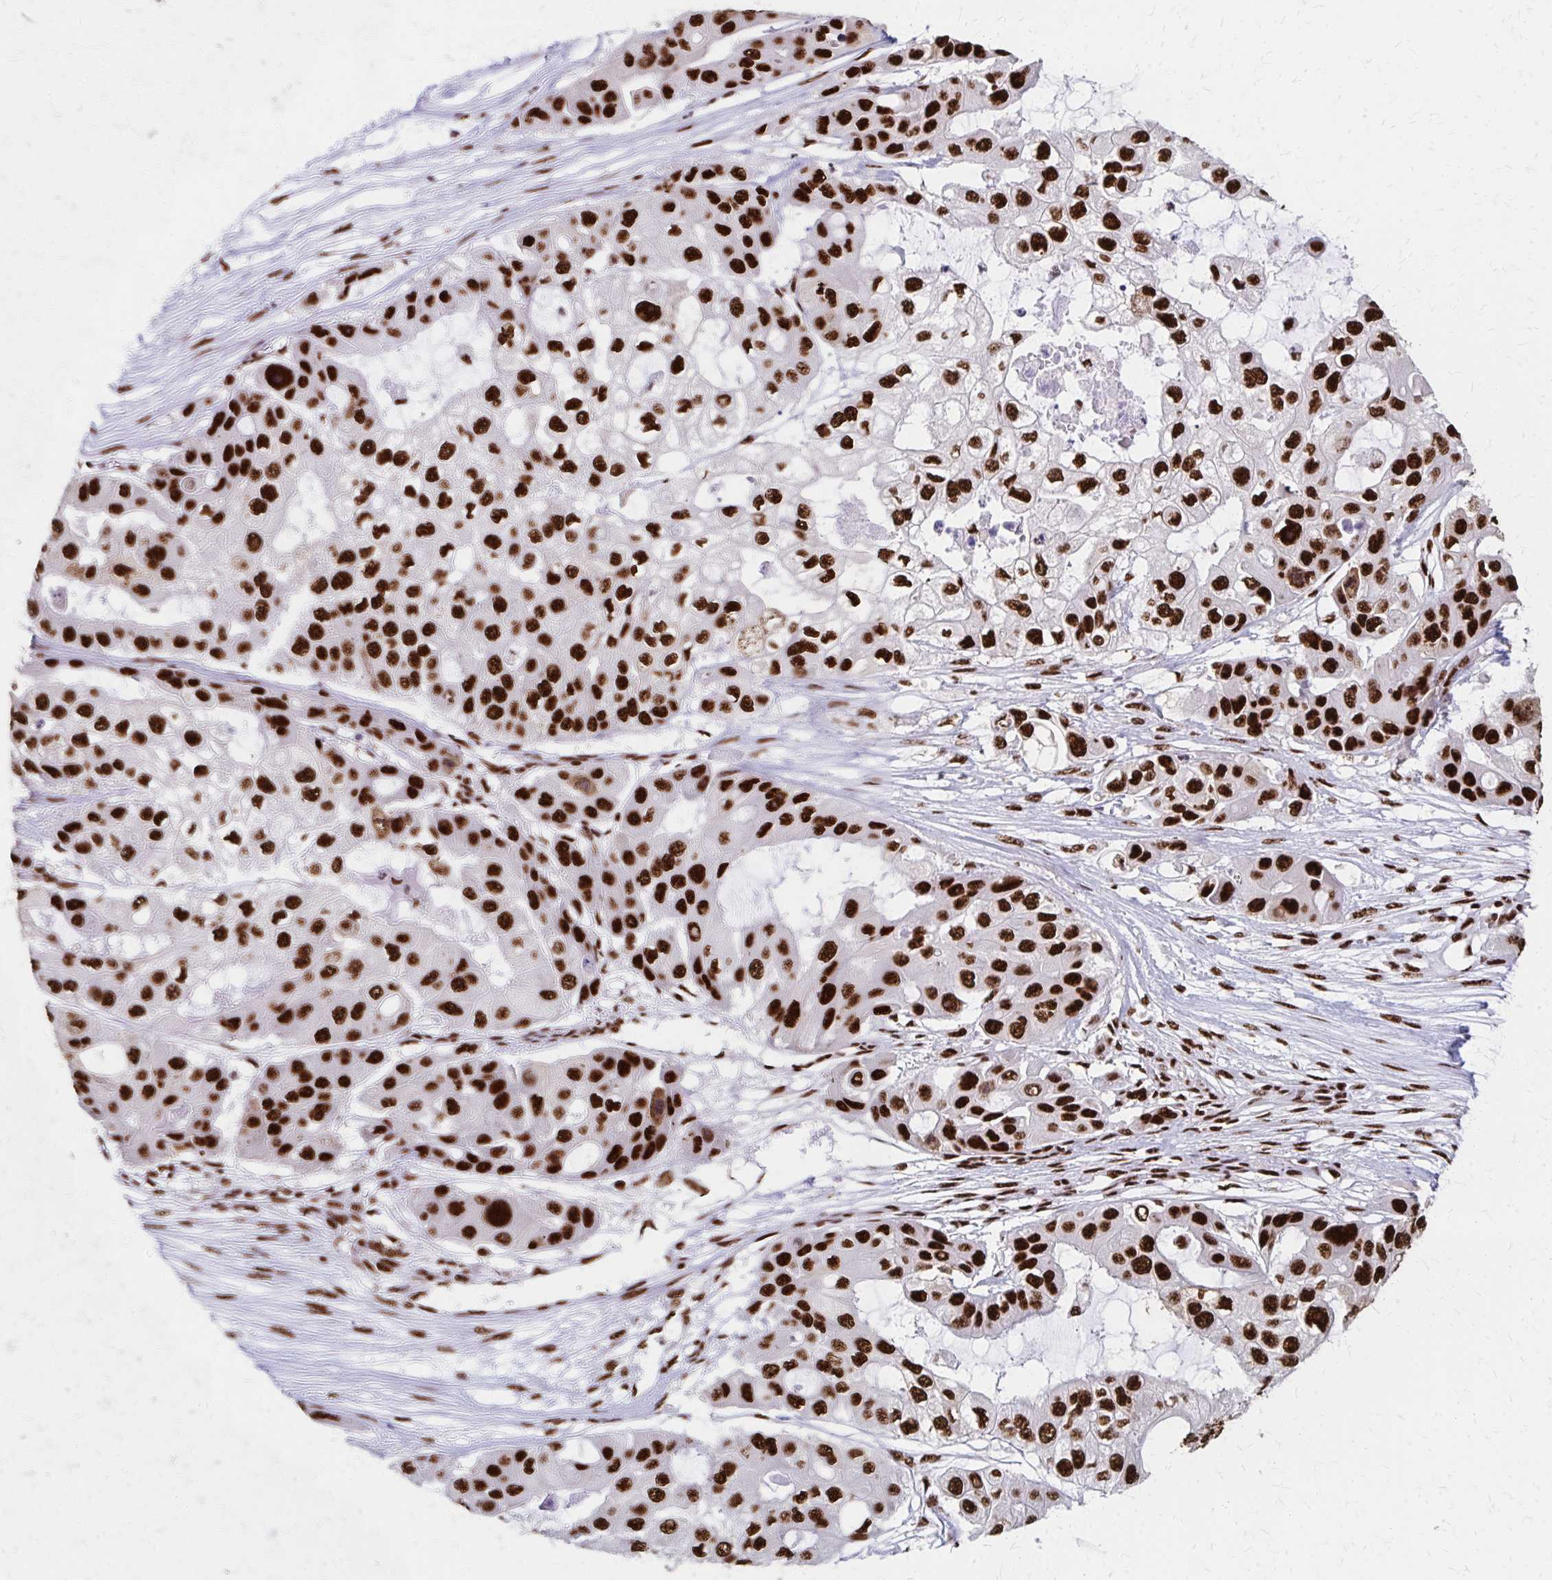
{"staining": {"intensity": "strong", "quantity": ">75%", "location": "nuclear"}, "tissue": "ovarian cancer", "cell_type": "Tumor cells", "image_type": "cancer", "snomed": [{"axis": "morphology", "description": "Cystadenocarcinoma, serous, NOS"}, {"axis": "topography", "description": "Ovary"}], "caption": "Approximately >75% of tumor cells in ovarian cancer (serous cystadenocarcinoma) demonstrate strong nuclear protein staining as visualized by brown immunohistochemical staining.", "gene": "CNKSR3", "patient": {"sex": "female", "age": 56}}